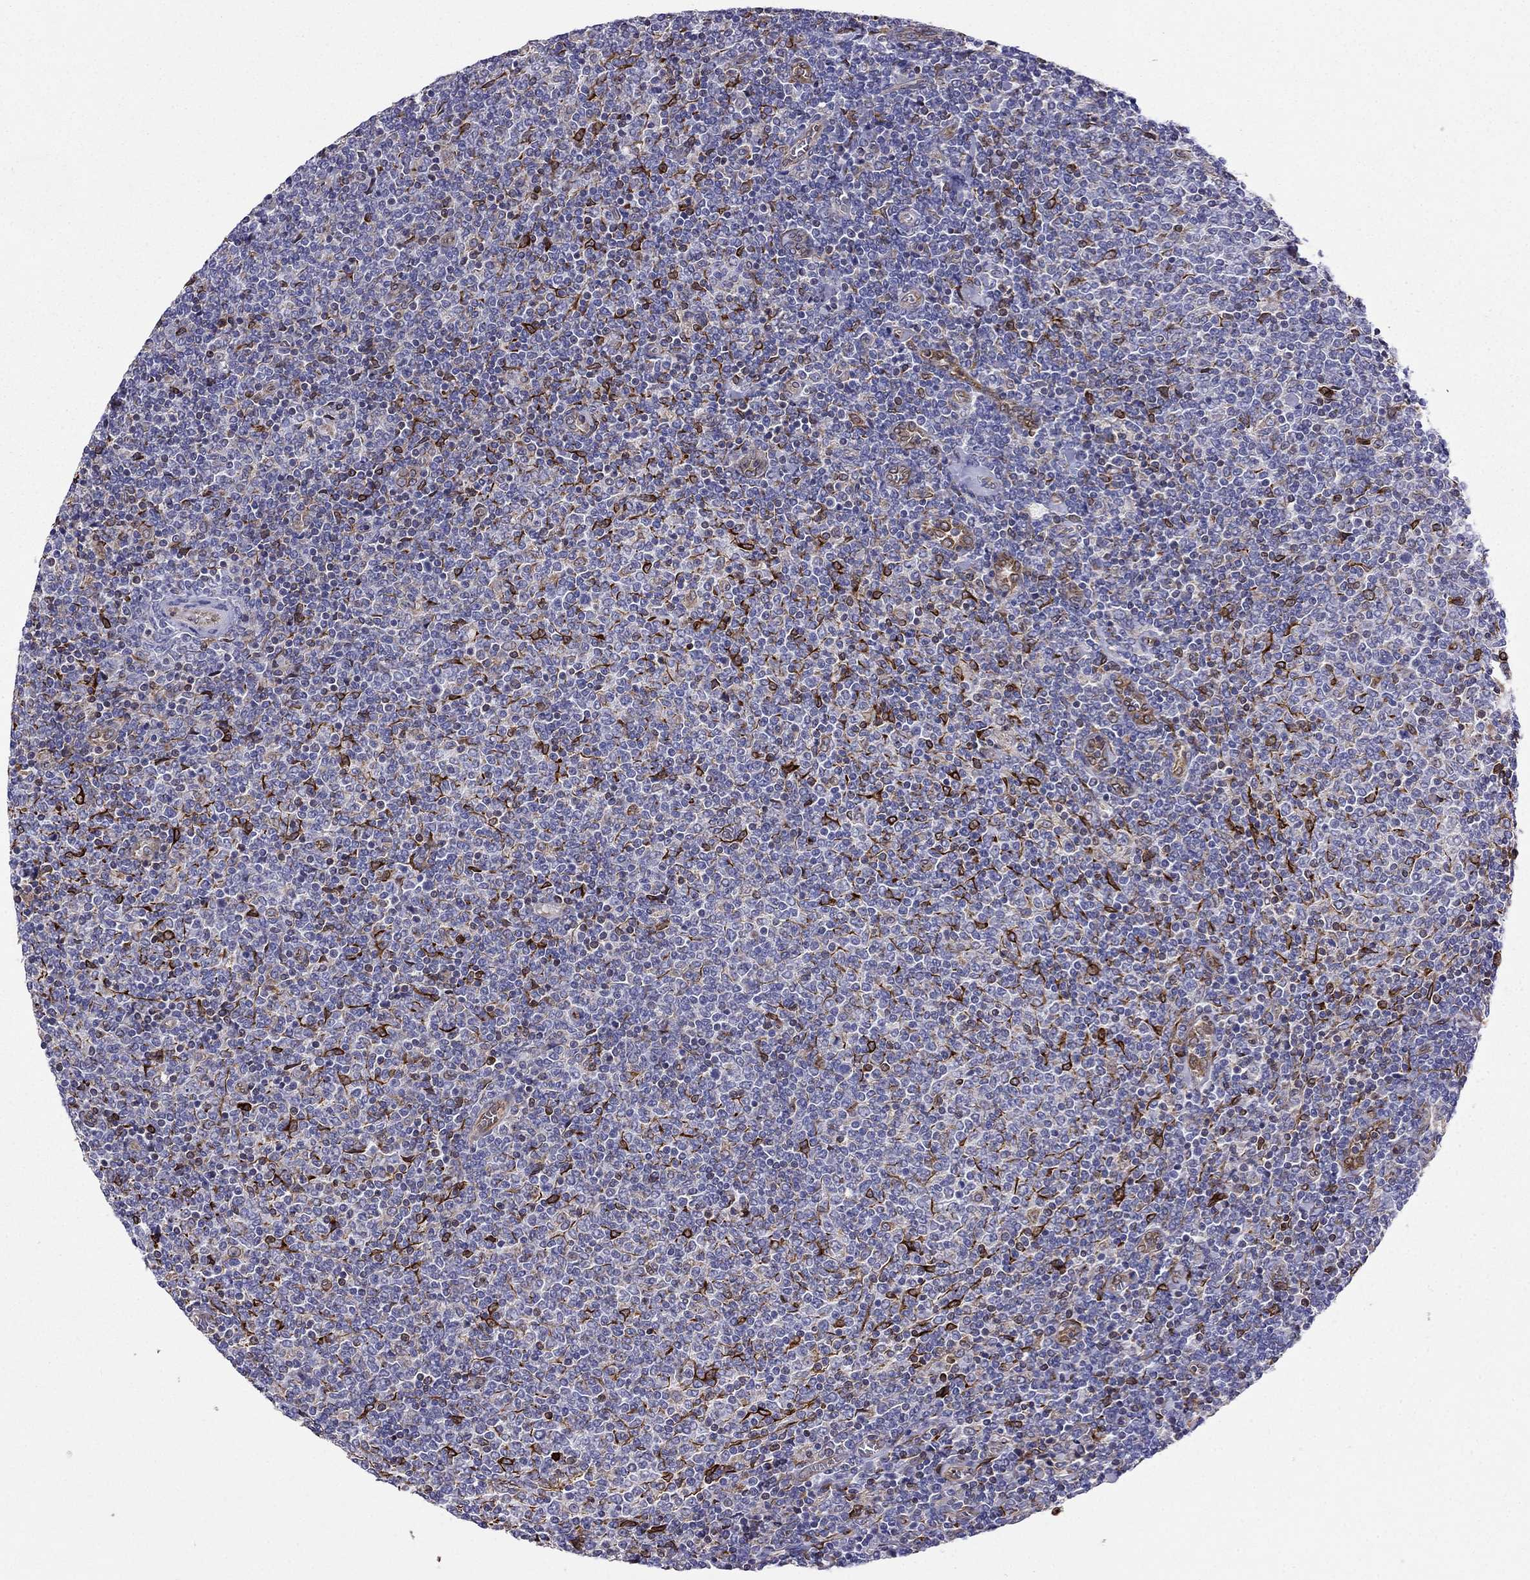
{"staining": {"intensity": "negative", "quantity": "none", "location": "none"}, "tissue": "lymphoma", "cell_type": "Tumor cells", "image_type": "cancer", "snomed": [{"axis": "morphology", "description": "Malignant lymphoma, non-Hodgkin's type, Low grade"}, {"axis": "topography", "description": "Lymph node"}], "caption": "DAB immunohistochemical staining of lymphoma shows no significant expression in tumor cells. Nuclei are stained in blue.", "gene": "GNAL", "patient": {"sex": "male", "age": 52}}